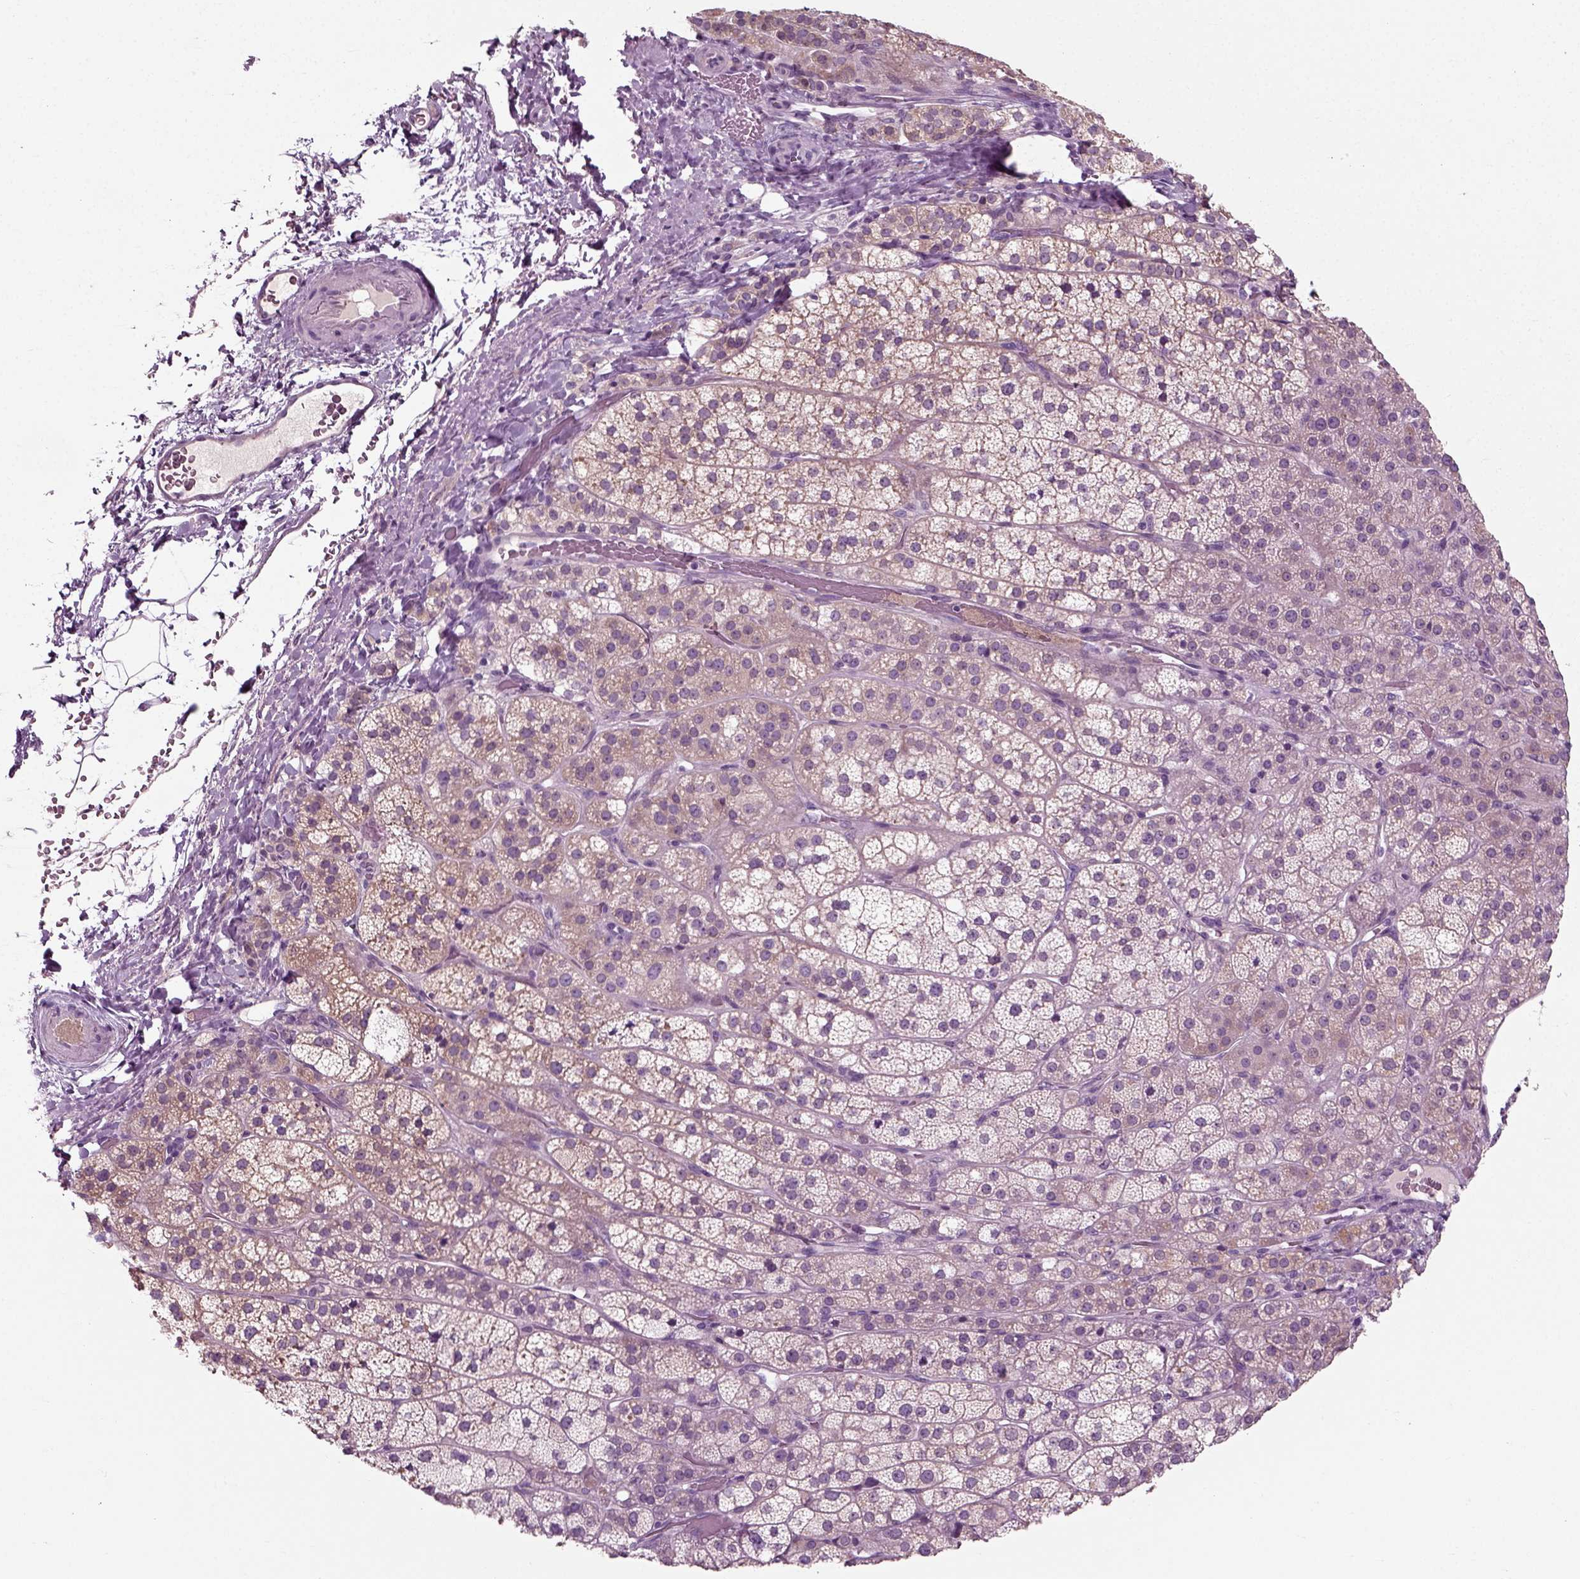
{"staining": {"intensity": "weak", "quantity": "<25%", "location": "cytoplasmic/membranous"}, "tissue": "adrenal gland", "cell_type": "Glandular cells", "image_type": "normal", "snomed": [{"axis": "morphology", "description": "Normal tissue, NOS"}, {"axis": "topography", "description": "Adrenal gland"}], "caption": "Glandular cells are negative for protein expression in normal human adrenal gland. (DAB immunohistochemistry (IHC) visualized using brightfield microscopy, high magnification).", "gene": "RND2", "patient": {"sex": "female", "age": 60}}